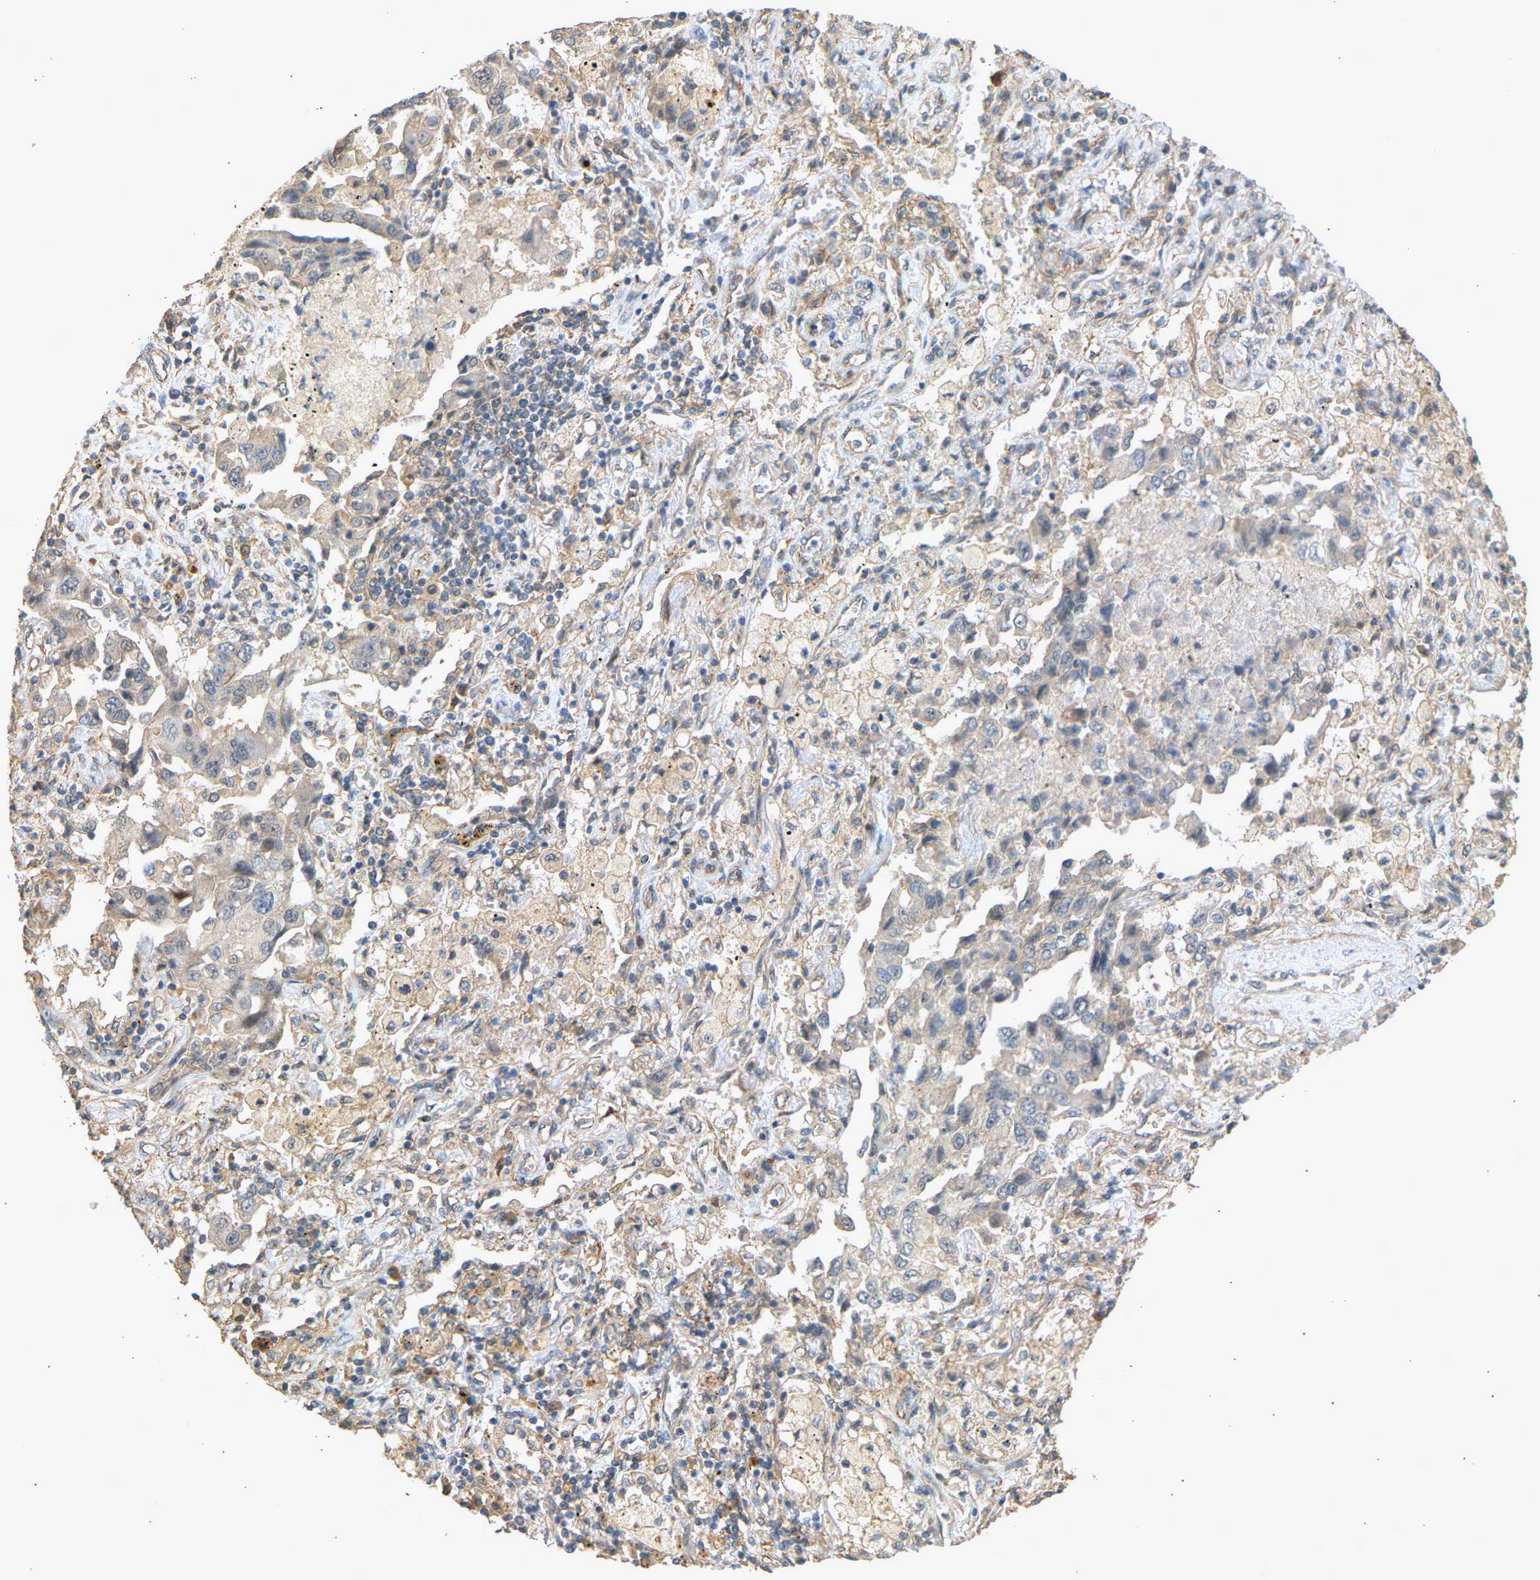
{"staining": {"intensity": "negative", "quantity": "none", "location": "none"}, "tissue": "lung cancer", "cell_type": "Tumor cells", "image_type": "cancer", "snomed": [{"axis": "morphology", "description": "Adenocarcinoma, NOS"}, {"axis": "topography", "description": "Lung"}], "caption": "Tumor cells are negative for brown protein staining in lung cancer.", "gene": "RGL1", "patient": {"sex": "female", "age": 65}}